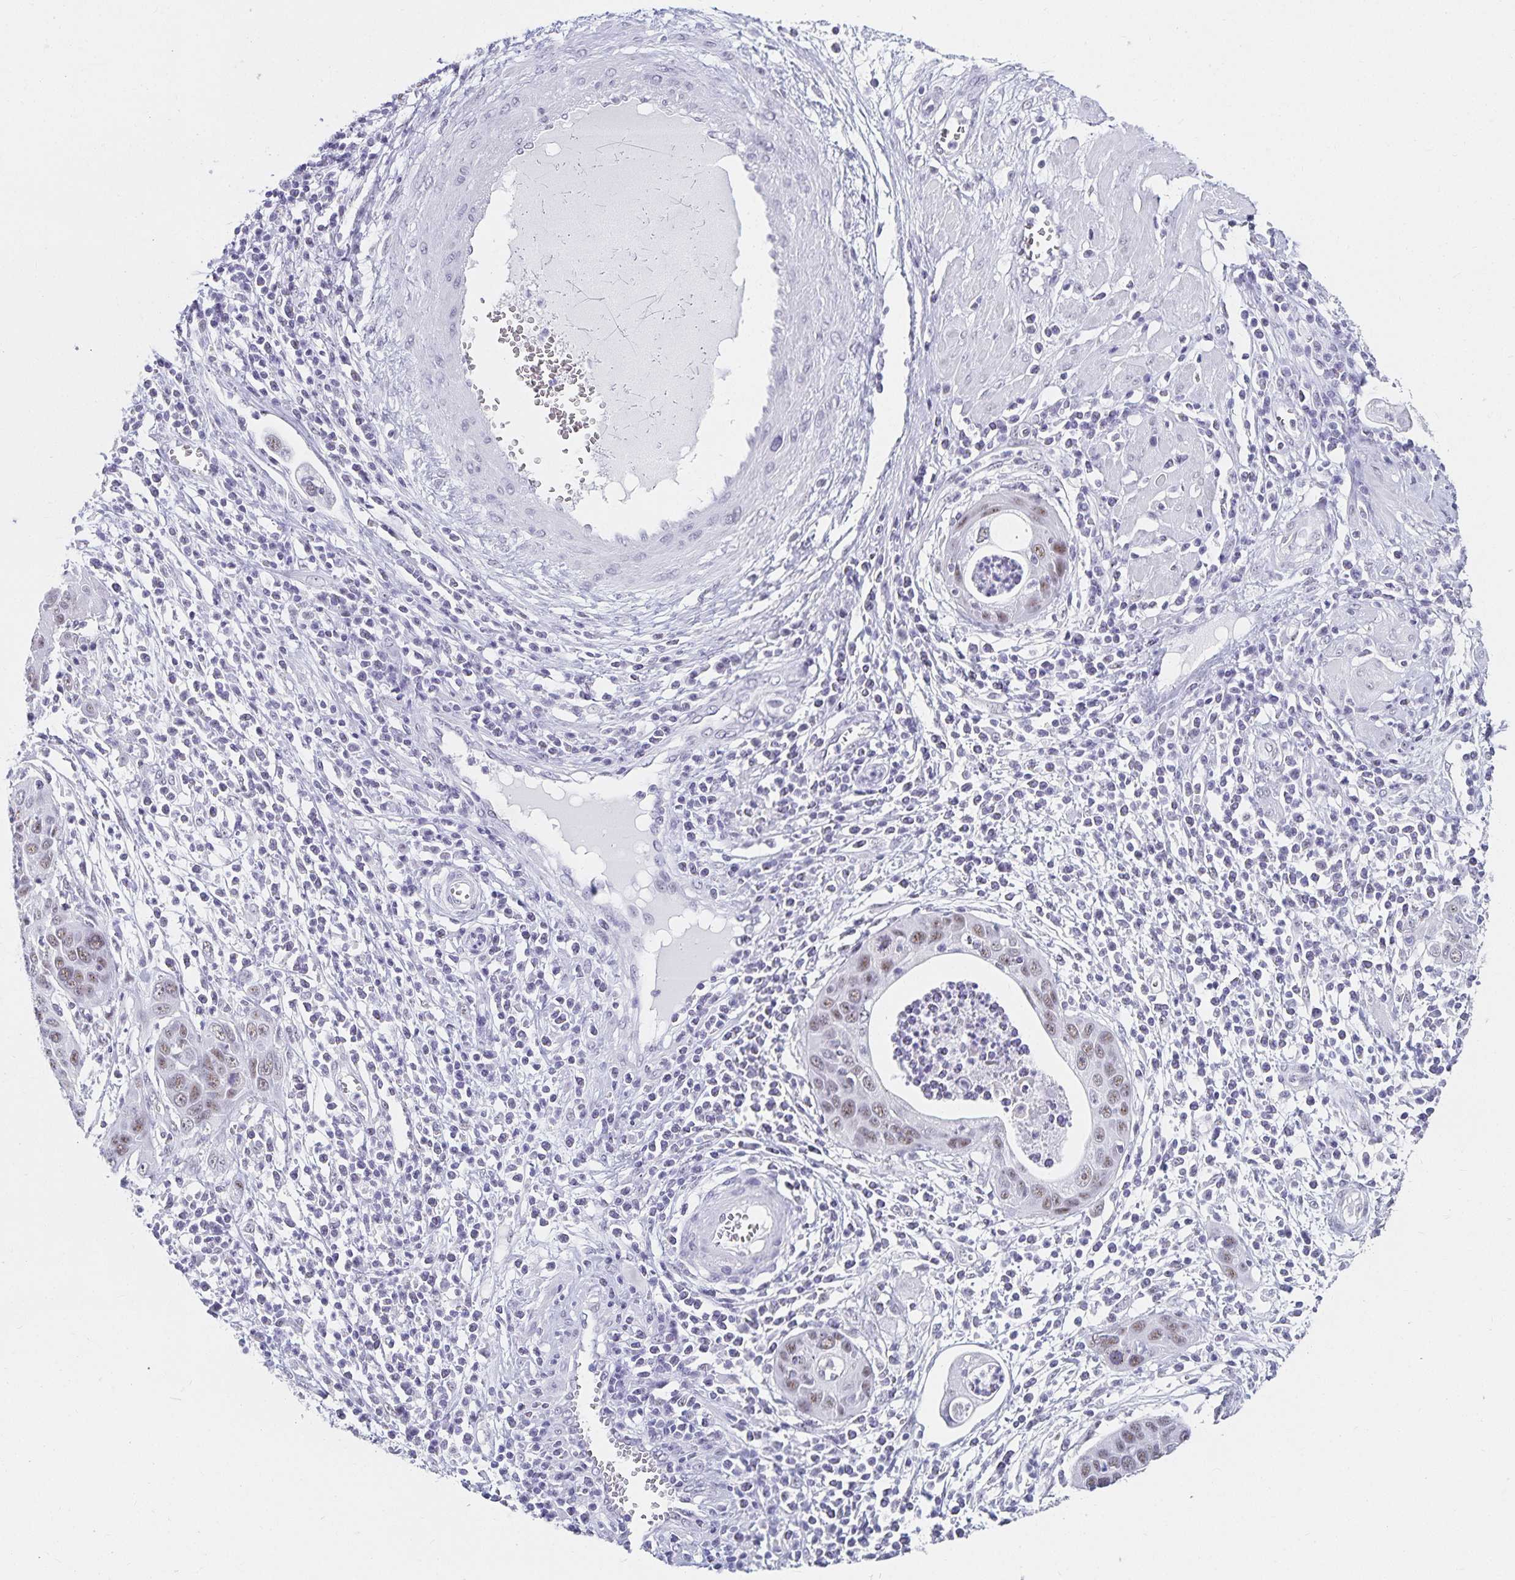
{"staining": {"intensity": "weak", "quantity": ">75%", "location": "nuclear"}, "tissue": "cervical cancer", "cell_type": "Tumor cells", "image_type": "cancer", "snomed": [{"axis": "morphology", "description": "Squamous cell carcinoma, NOS"}, {"axis": "topography", "description": "Cervix"}], "caption": "This is a micrograph of immunohistochemistry staining of cervical squamous cell carcinoma, which shows weak staining in the nuclear of tumor cells.", "gene": "C20orf85", "patient": {"sex": "female", "age": 36}}